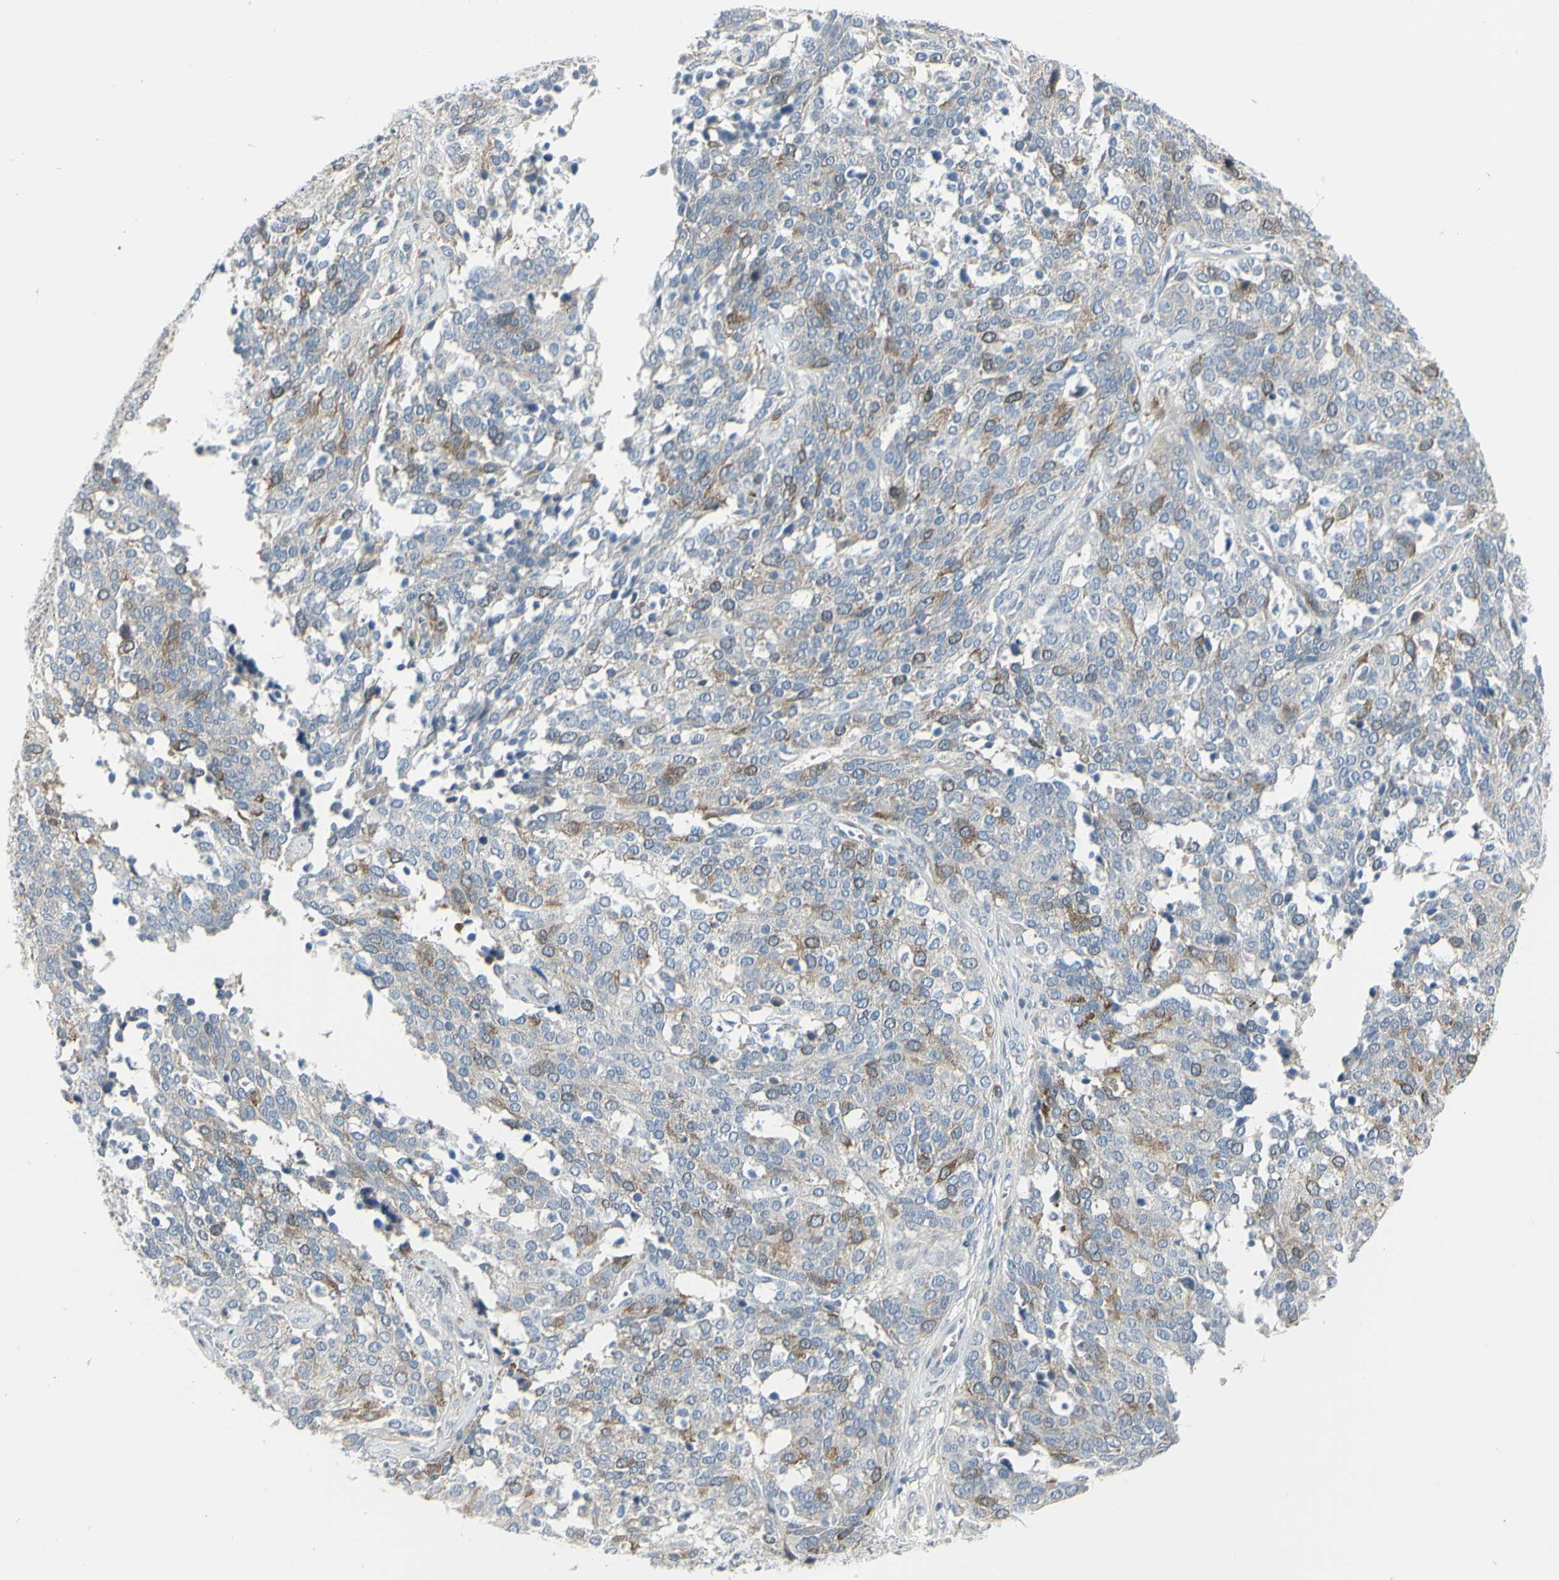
{"staining": {"intensity": "moderate", "quantity": "25%-75%", "location": "cytoplasmic/membranous"}, "tissue": "ovarian cancer", "cell_type": "Tumor cells", "image_type": "cancer", "snomed": [{"axis": "morphology", "description": "Cystadenocarcinoma, serous, NOS"}, {"axis": "topography", "description": "Ovary"}], "caption": "Immunohistochemical staining of human ovarian serous cystadenocarcinoma shows medium levels of moderate cytoplasmic/membranous protein expression in approximately 25%-75% of tumor cells.", "gene": "CCNB2", "patient": {"sex": "female", "age": 44}}